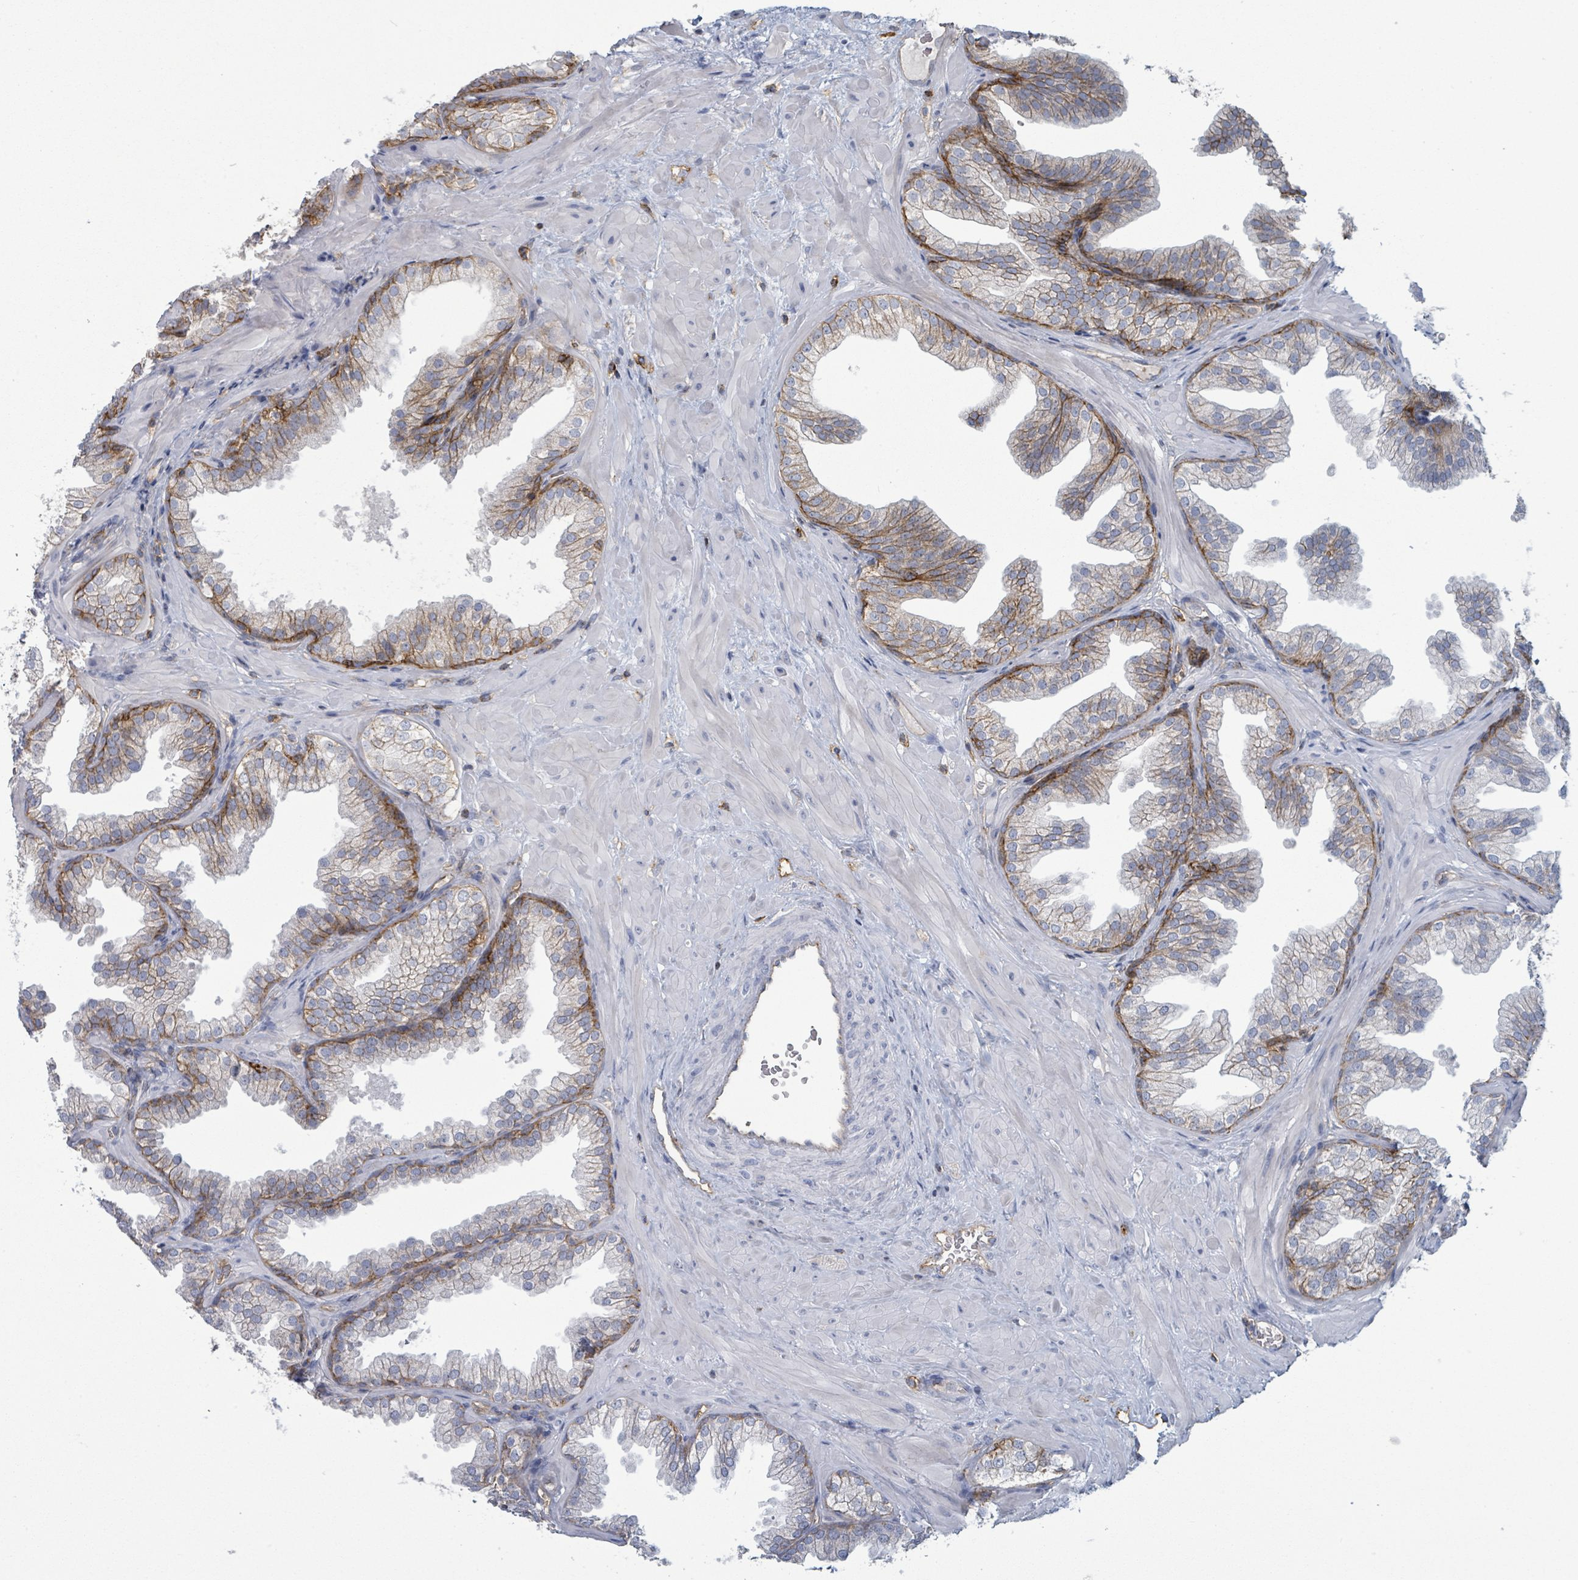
{"staining": {"intensity": "strong", "quantity": "25%-75%", "location": "cytoplasmic/membranous"}, "tissue": "prostate", "cell_type": "Glandular cells", "image_type": "normal", "snomed": [{"axis": "morphology", "description": "Normal tissue, NOS"}, {"axis": "topography", "description": "Prostate"}], "caption": "Protein analysis of benign prostate reveals strong cytoplasmic/membranous positivity in approximately 25%-75% of glandular cells.", "gene": "TNFRSF14", "patient": {"sex": "male", "age": 37}}